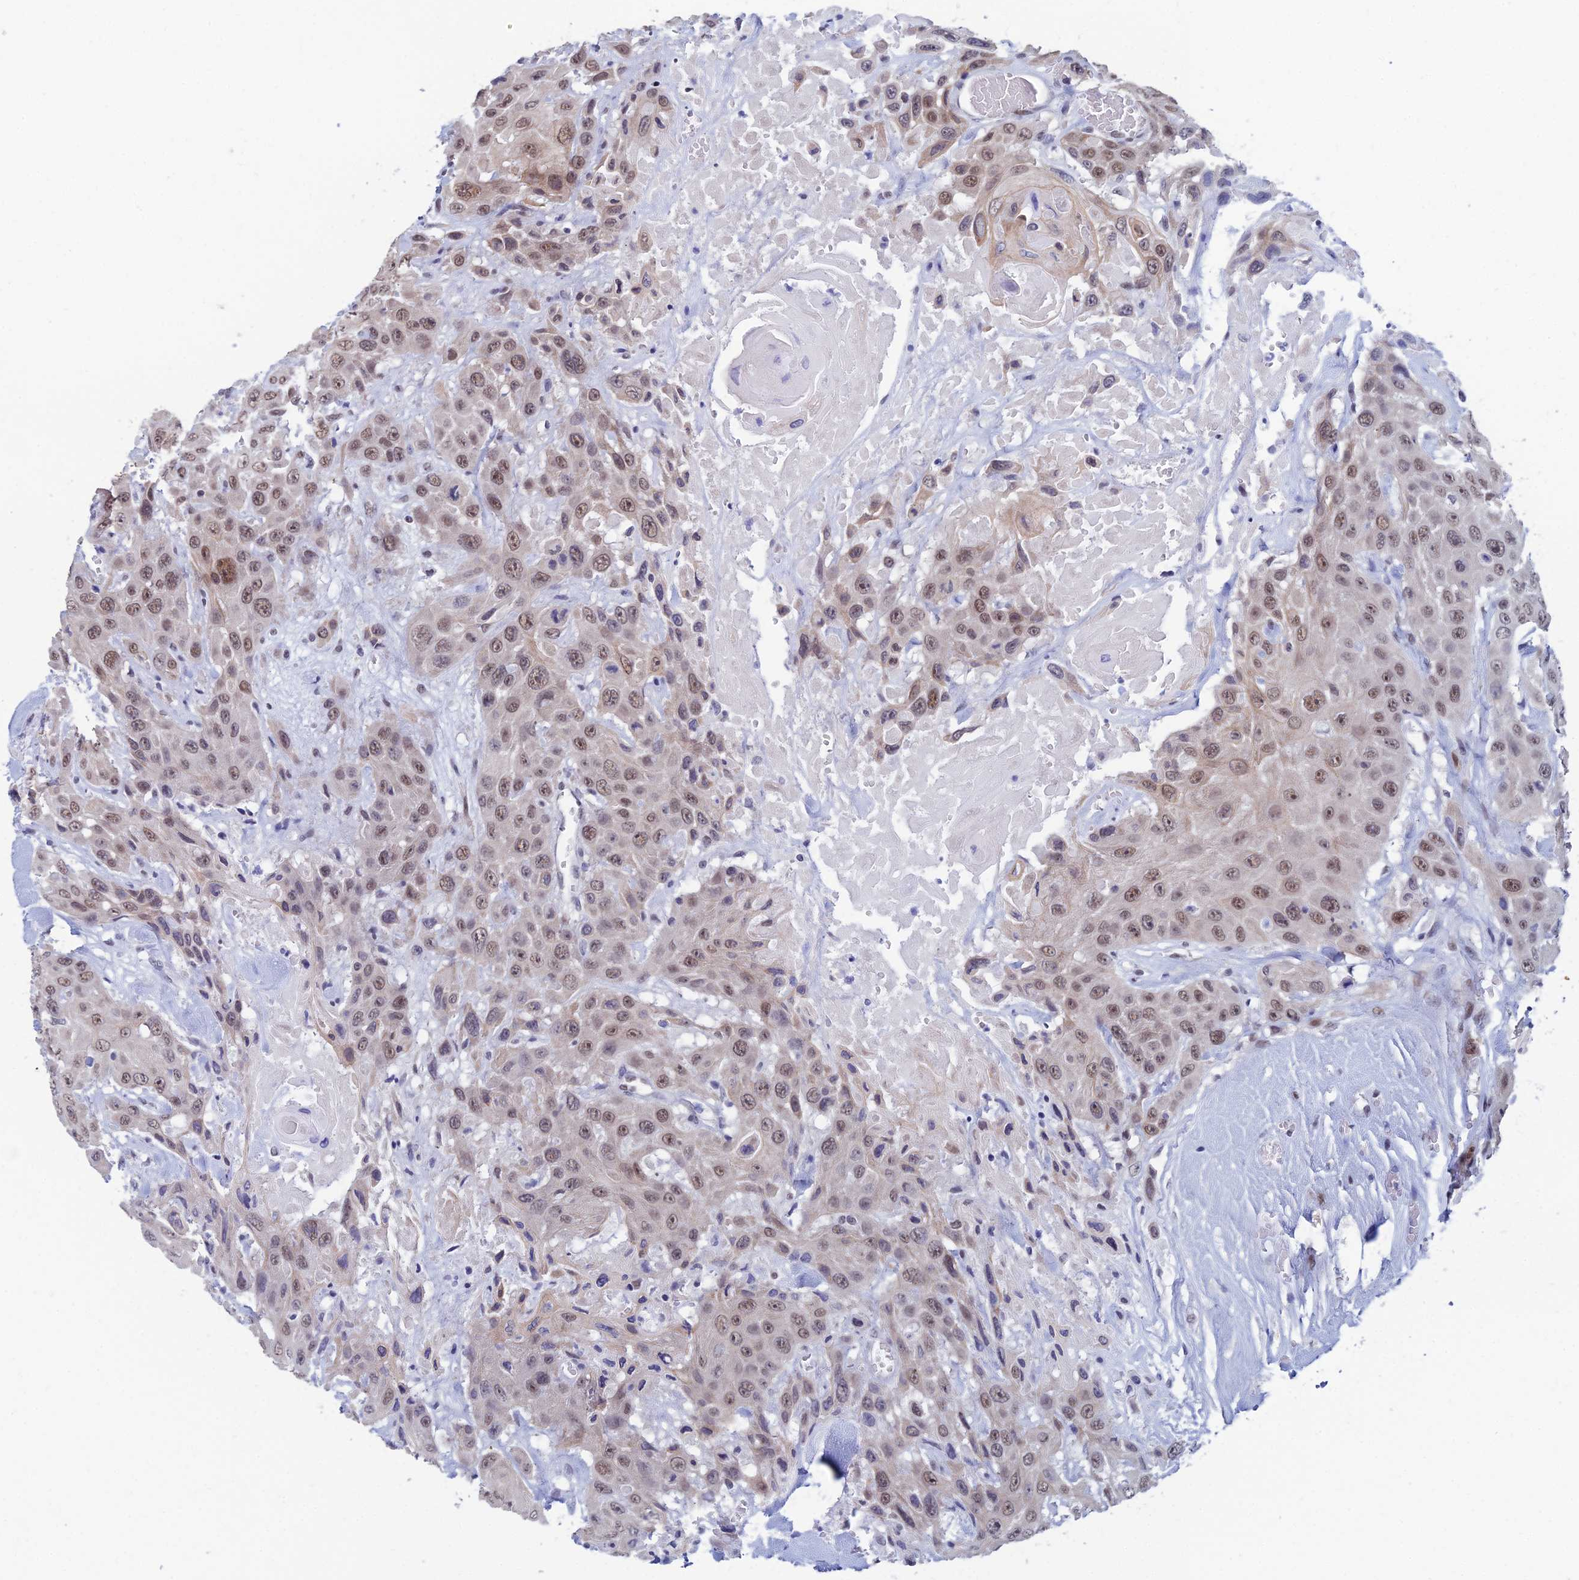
{"staining": {"intensity": "moderate", "quantity": ">75%", "location": "nuclear"}, "tissue": "head and neck cancer", "cell_type": "Tumor cells", "image_type": "cancer", "snomed": [{"axis": "morphology", "description": "Squamous cell carcinoma, NOS"}, {"axis": "topography", "description": "Head-Neck"}], "caption": "Head and neck cancer (squamous cell carcinoma) was stained to show a protein in brown. There is medium levels of moderate nuclear staining in about >75% of tumor cells. The staining was performed using DAB (3,3'-diaminobenzidine), with brown indicating positive protein expression. Nuclei are stained blue with hematoxylin.", "gene": "NABP2", "patient": {"sex": "male", "age": 81}}